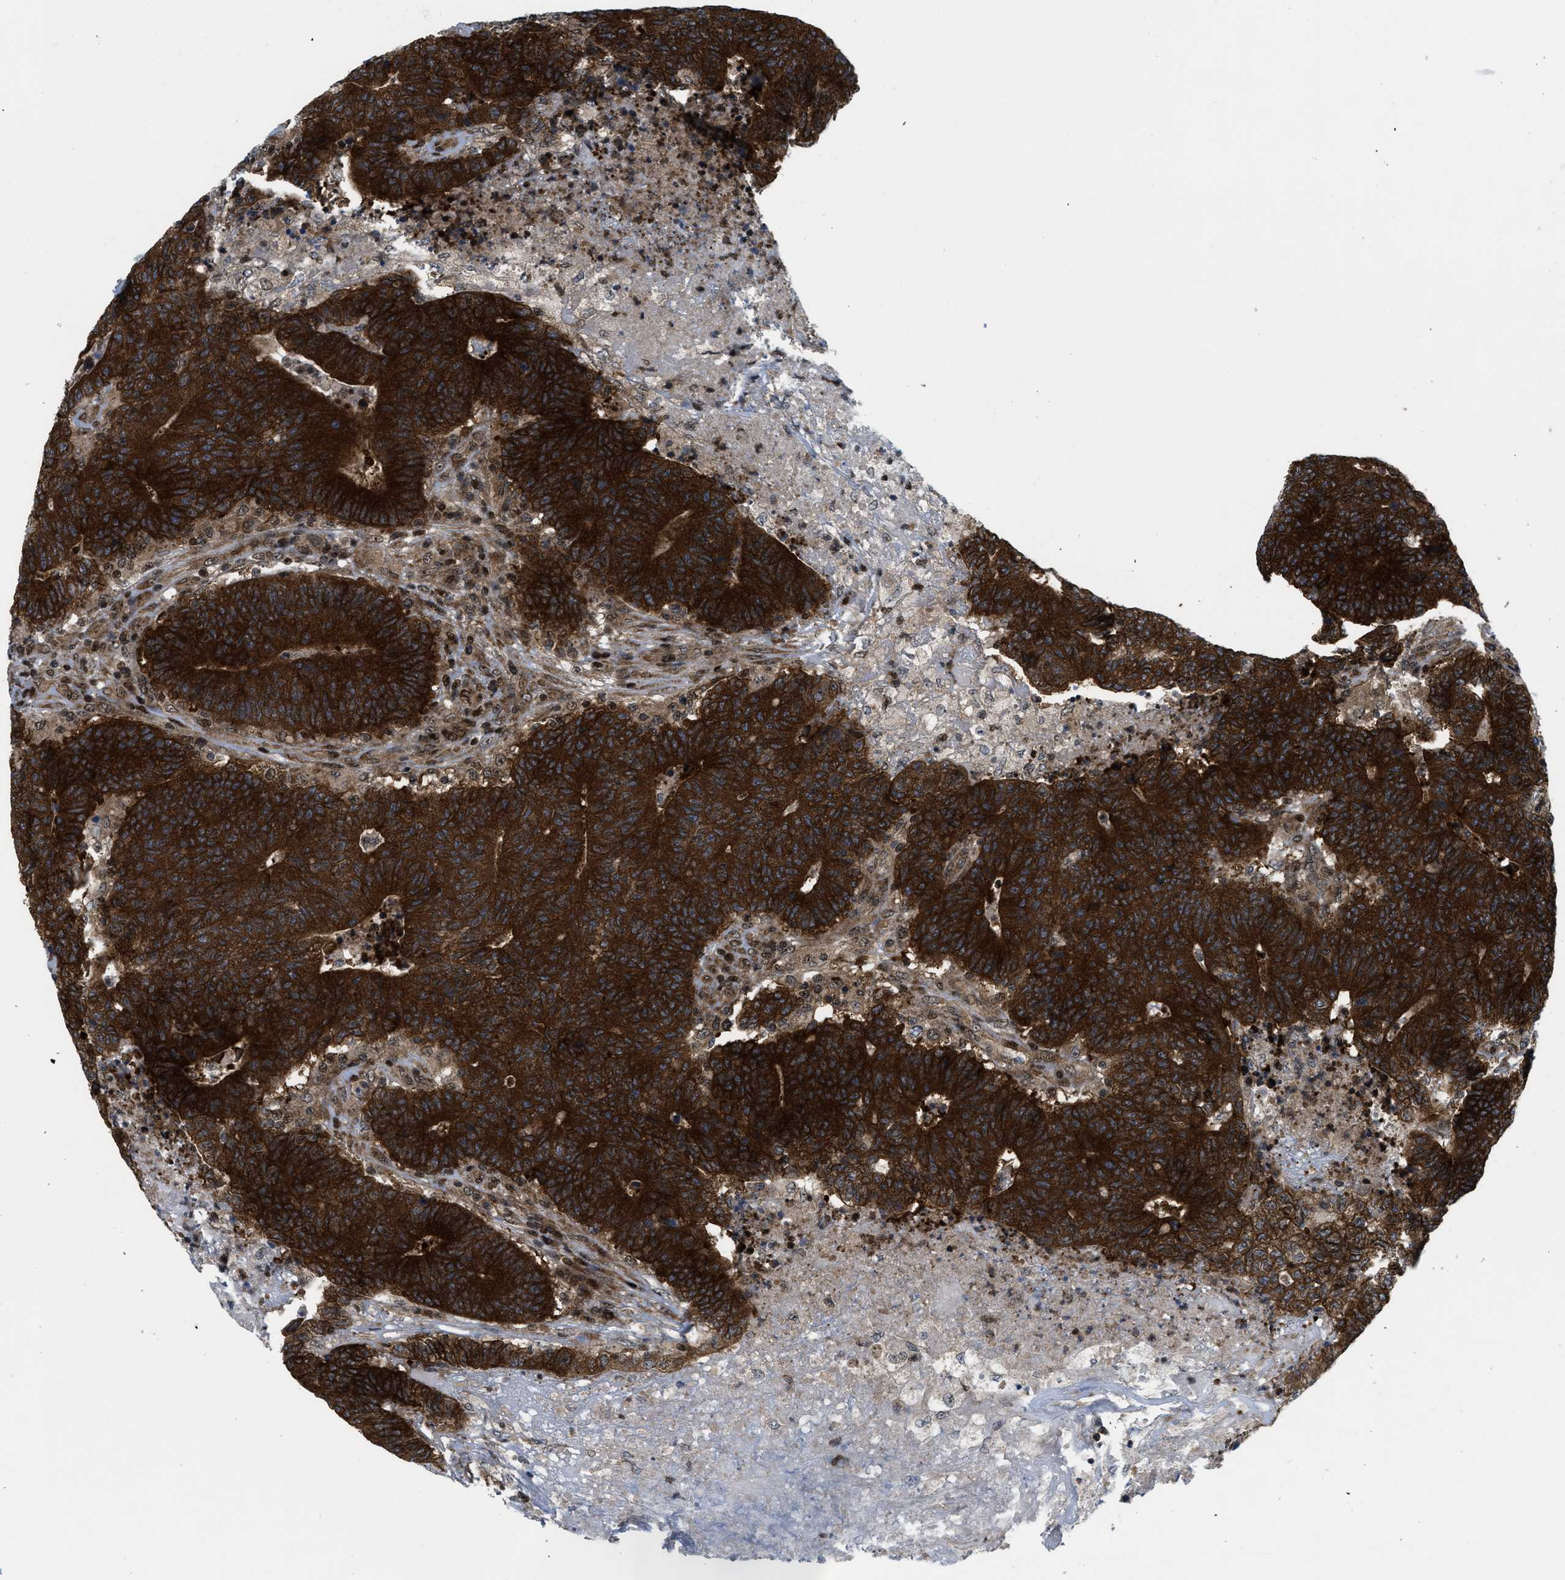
{"staining": {"intensity": "strong", "quantity": ">75%", "location": "cytoplasmic/membranous"}, "tissue": "colorectal cancer", "cell_type": "Tumor cells", "image_type": "cancer", "snomed": [{"axis": "morphology", "description": "Normal tissue, NOS"}, {"axis": "morphology", "description": "Adenocarcinoma, NOS"}, {"axis": "topography", "description": "Colon"}], "caption": "Immunohistochemistry (IHC) (DAB (3,3'-diaminobenzidine)) staining of adenocarcinoma (colorectal) shows strong cytoplasmic/membranous protein positivity in about >75% of tumor cells.", "gene": "PPP2CB", "patient": {"sex": "female", "age": 75}}